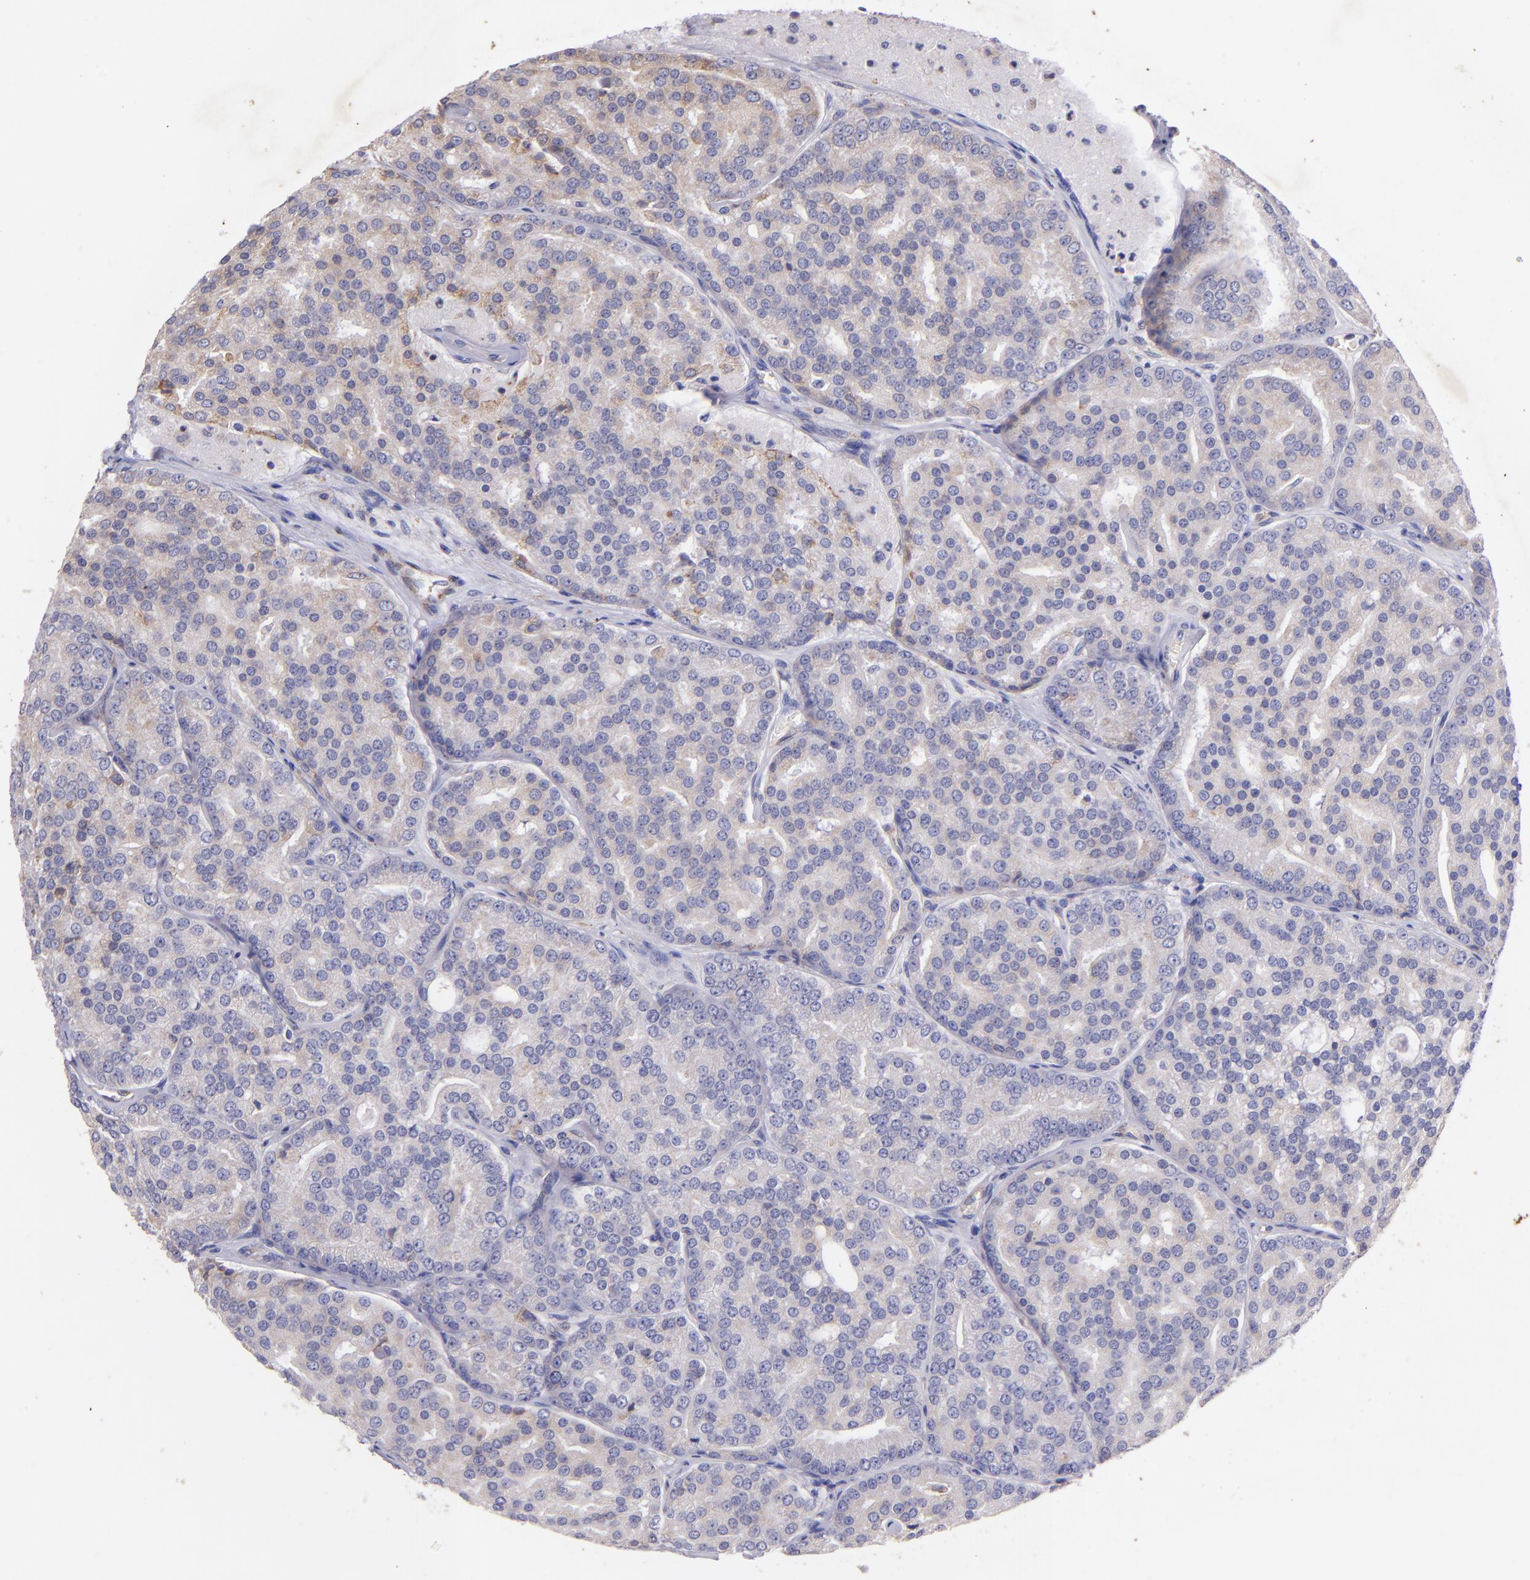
{"staining": {"intensity": "moderate", "quantity": ">75%", "location": "cytoplasmic/membranous"}, "tissue": "prostate cancer", "cell_type": "Tumor cells", "image_type": "cancer", "snomed": [{"axis": "morphology", "description": "Adenocarcinoma, High grade"}, {"axis": "topography", "description": "Prostate"}], "caption": "This is an image of IHC staining of prostate cancer, which shows moderate expression in the cytoplasmic/membranous of tumor cells.", "gene": "RET", "patient": {"sex": "male", "age": 64}}